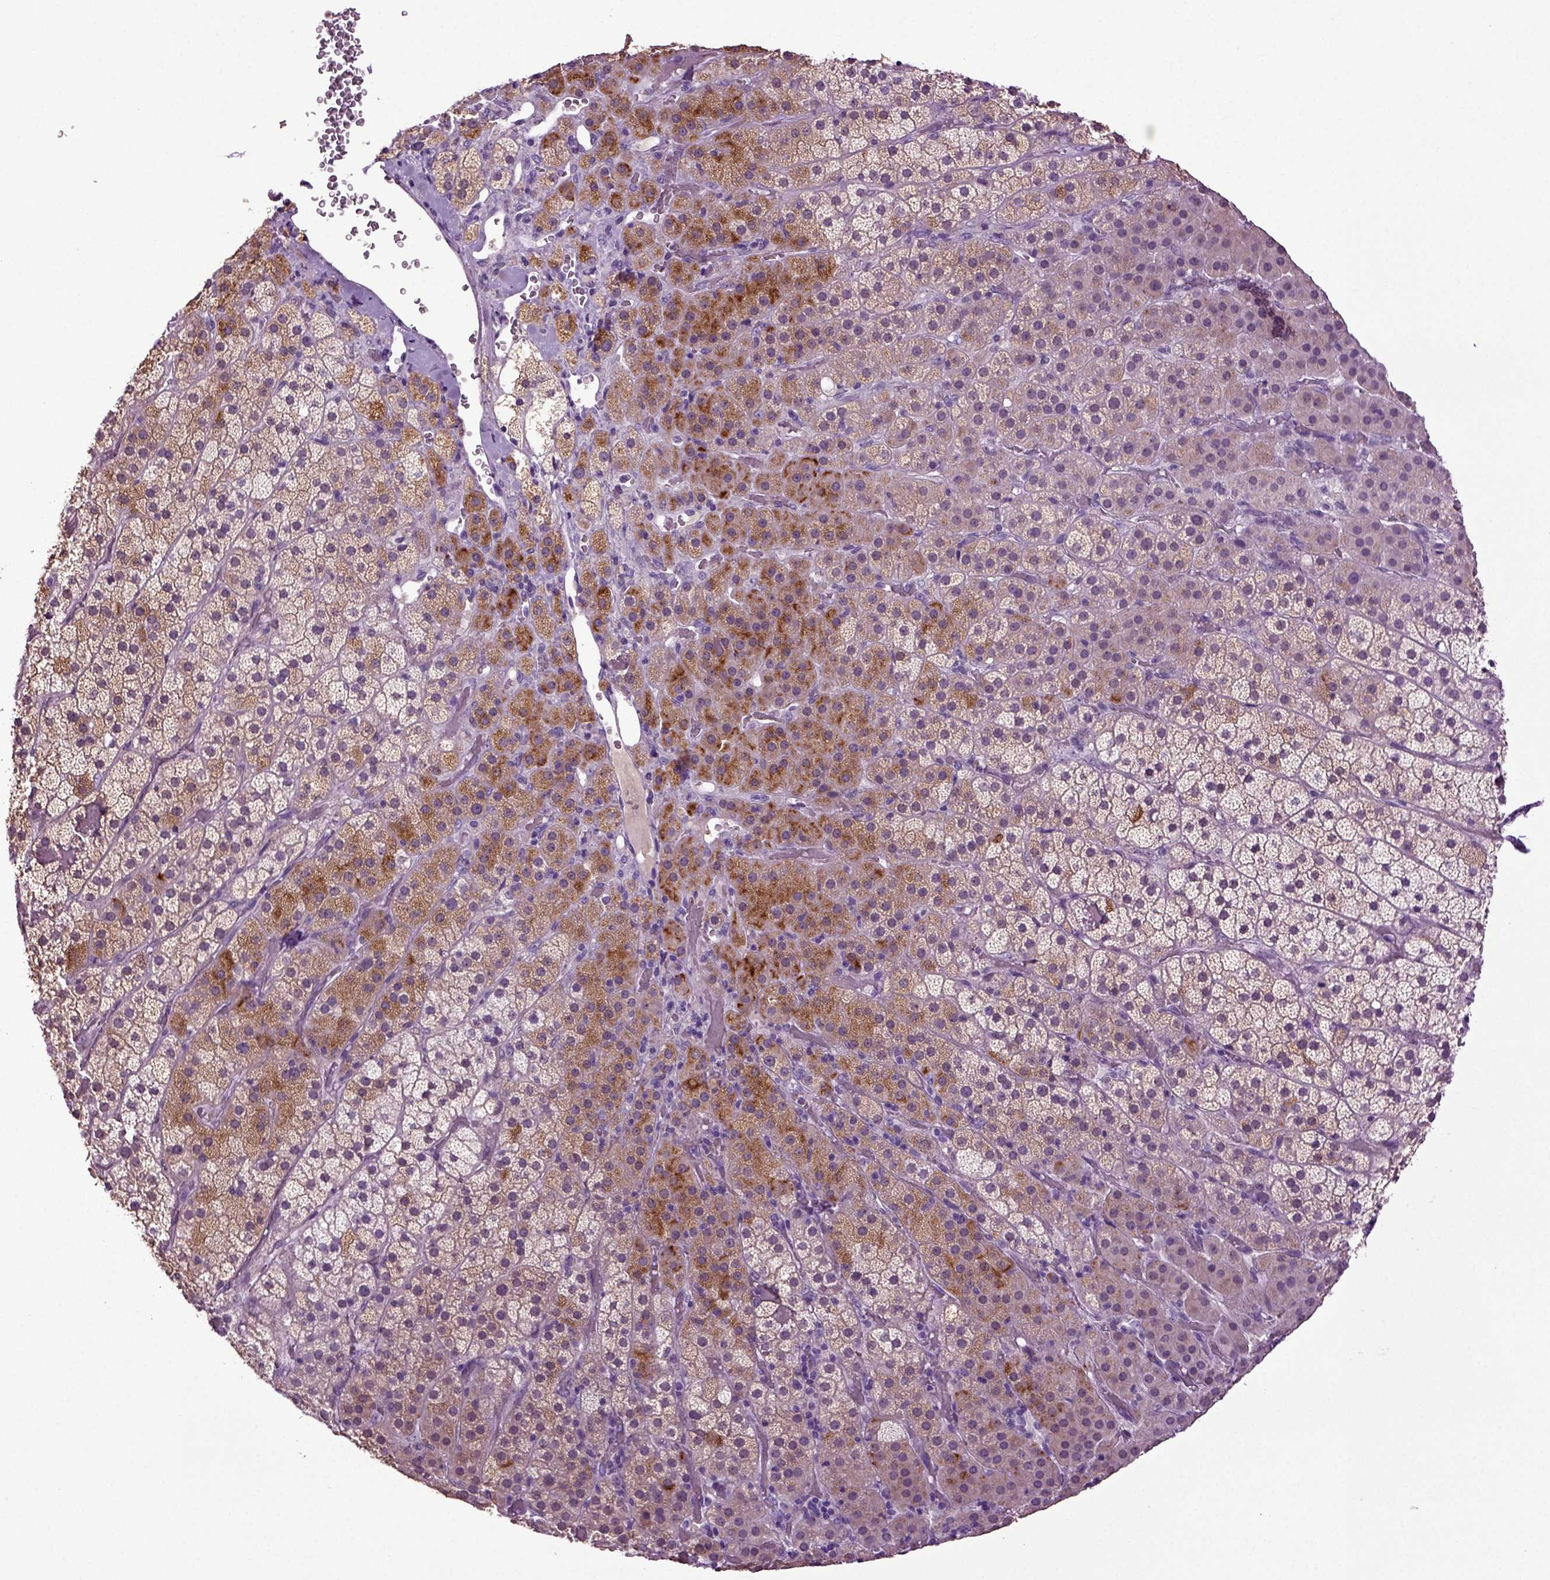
{"staining": {"intensity": "strong", "quantity": "25%-75%", "location": "cytoplasmic/membranous"}, "tissue": "adrenal gland", "cell_type": "Glandular cells", "image_type": "normal", "snomed": [{"axis": "morphology", "description": "Normal tissue, NOS"}, {"axis": "topography", "description": "Adrenal gland"}], "caption": "Protein expression analysis of normal human adrenal gland reveals strong cytoplasmic/membranous positivity in about 25%-75% of glandular cells. The protein of interest is stained brown, and the nuclei are stained in blue (DAB (3,3'-diaminobenzidine) IHC with brightfield microscopy, high magnification).", "gene": "FGF11", "patient": {"sex": "male", "age": 57}}